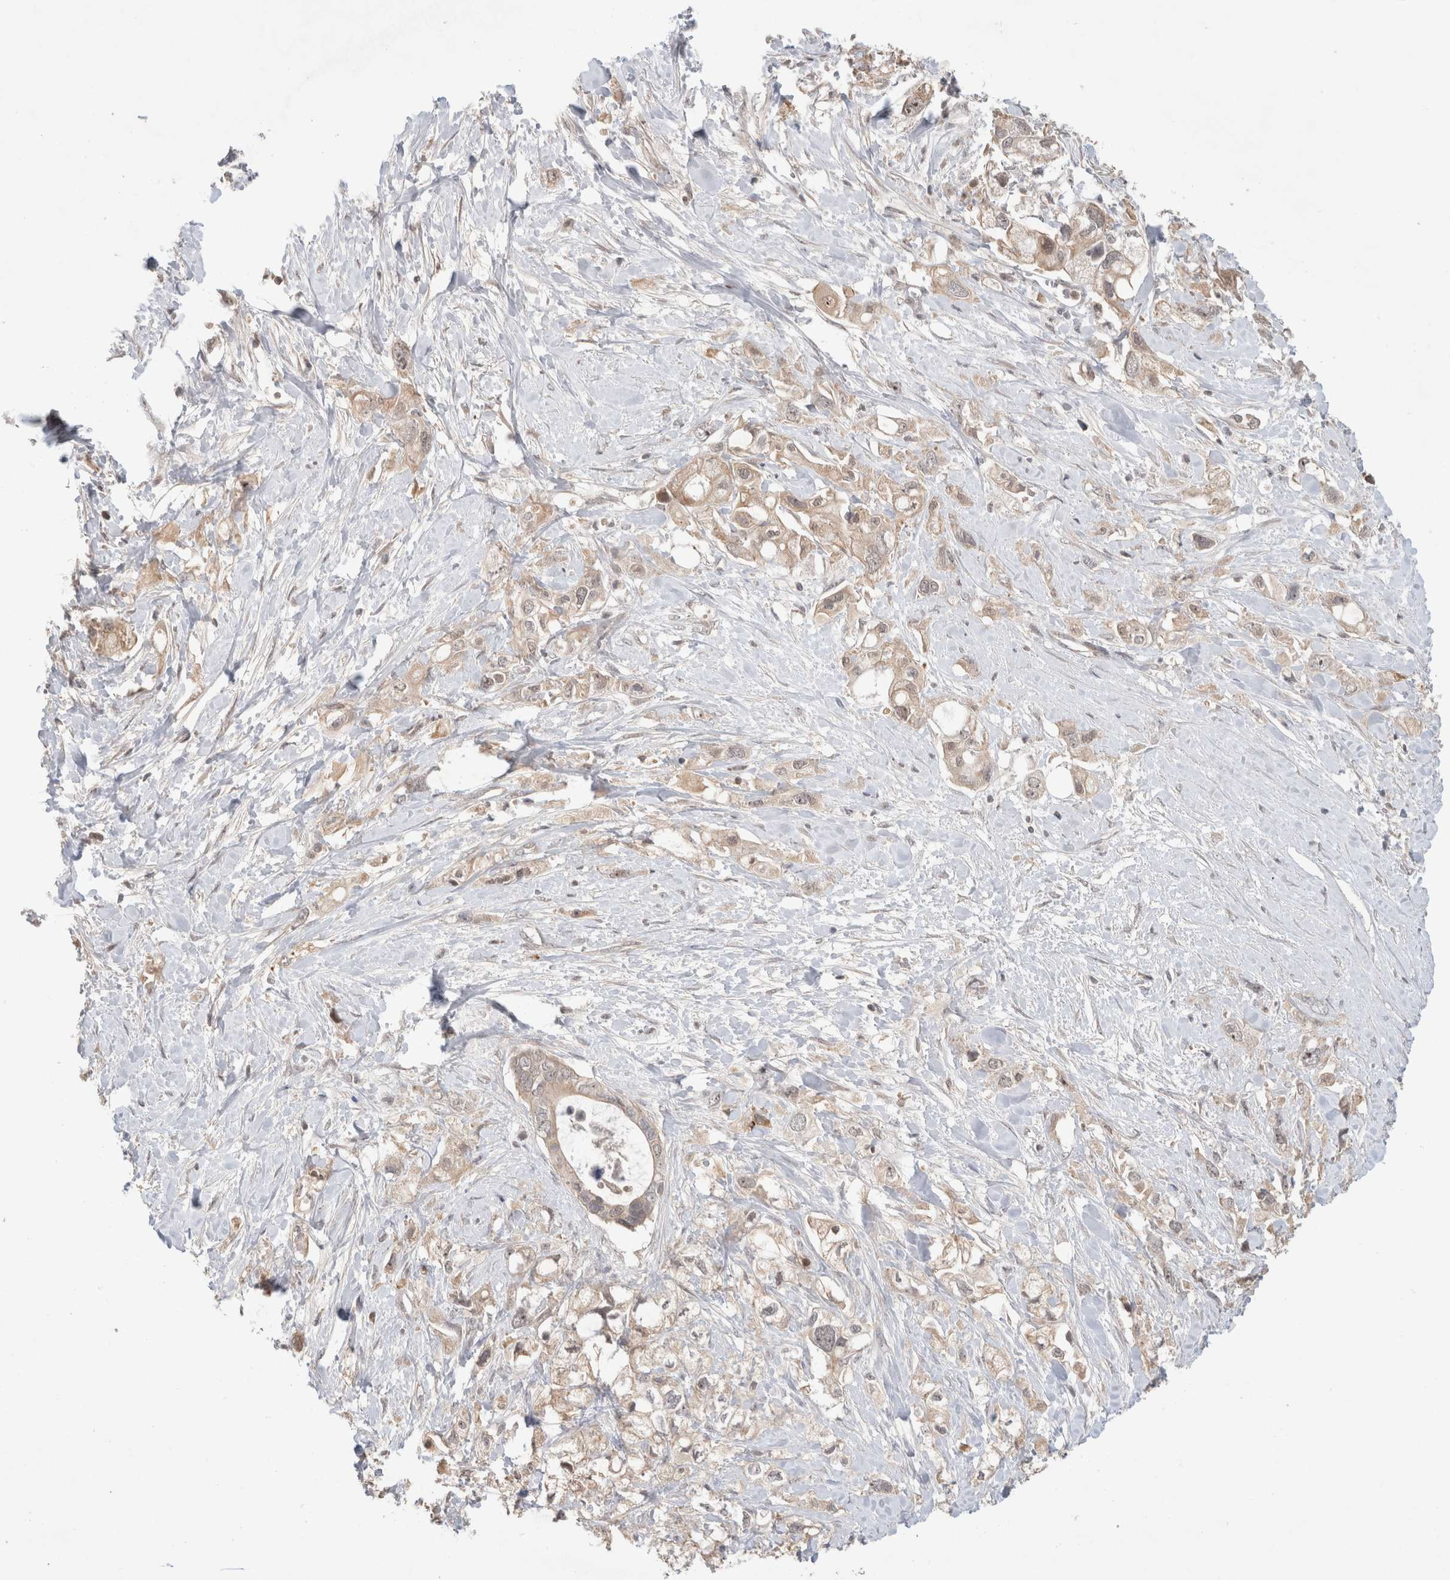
{"staining": {"intensity": "weak", "quantity": ">75%", "location": "cytoplasmic/membranous"}, "tissue": "pancreatic cancer", "cell_type": "Tumor cells", "image_type": "cancer", "snomed": [{"axis": "morphology", "description": "Adenocarcinoma, NOS"}, {"axis": "topography", "description": "Pancreas"}], "caption": "High-magnification brightfield microscopy of pancreatic adenocarcinoma stained with DAB (brown) and counterstained with hematoxylin (blue). tumor cells exhibit weak cytoplasmic/membranous staining is seen in approximately>75% of cells. Immunohistochemistry (ihc) stains the protein in brown and the nuclei are stained blue.", "gene": "SYDE2", "patient": {"sex": "female", "age": 56}}